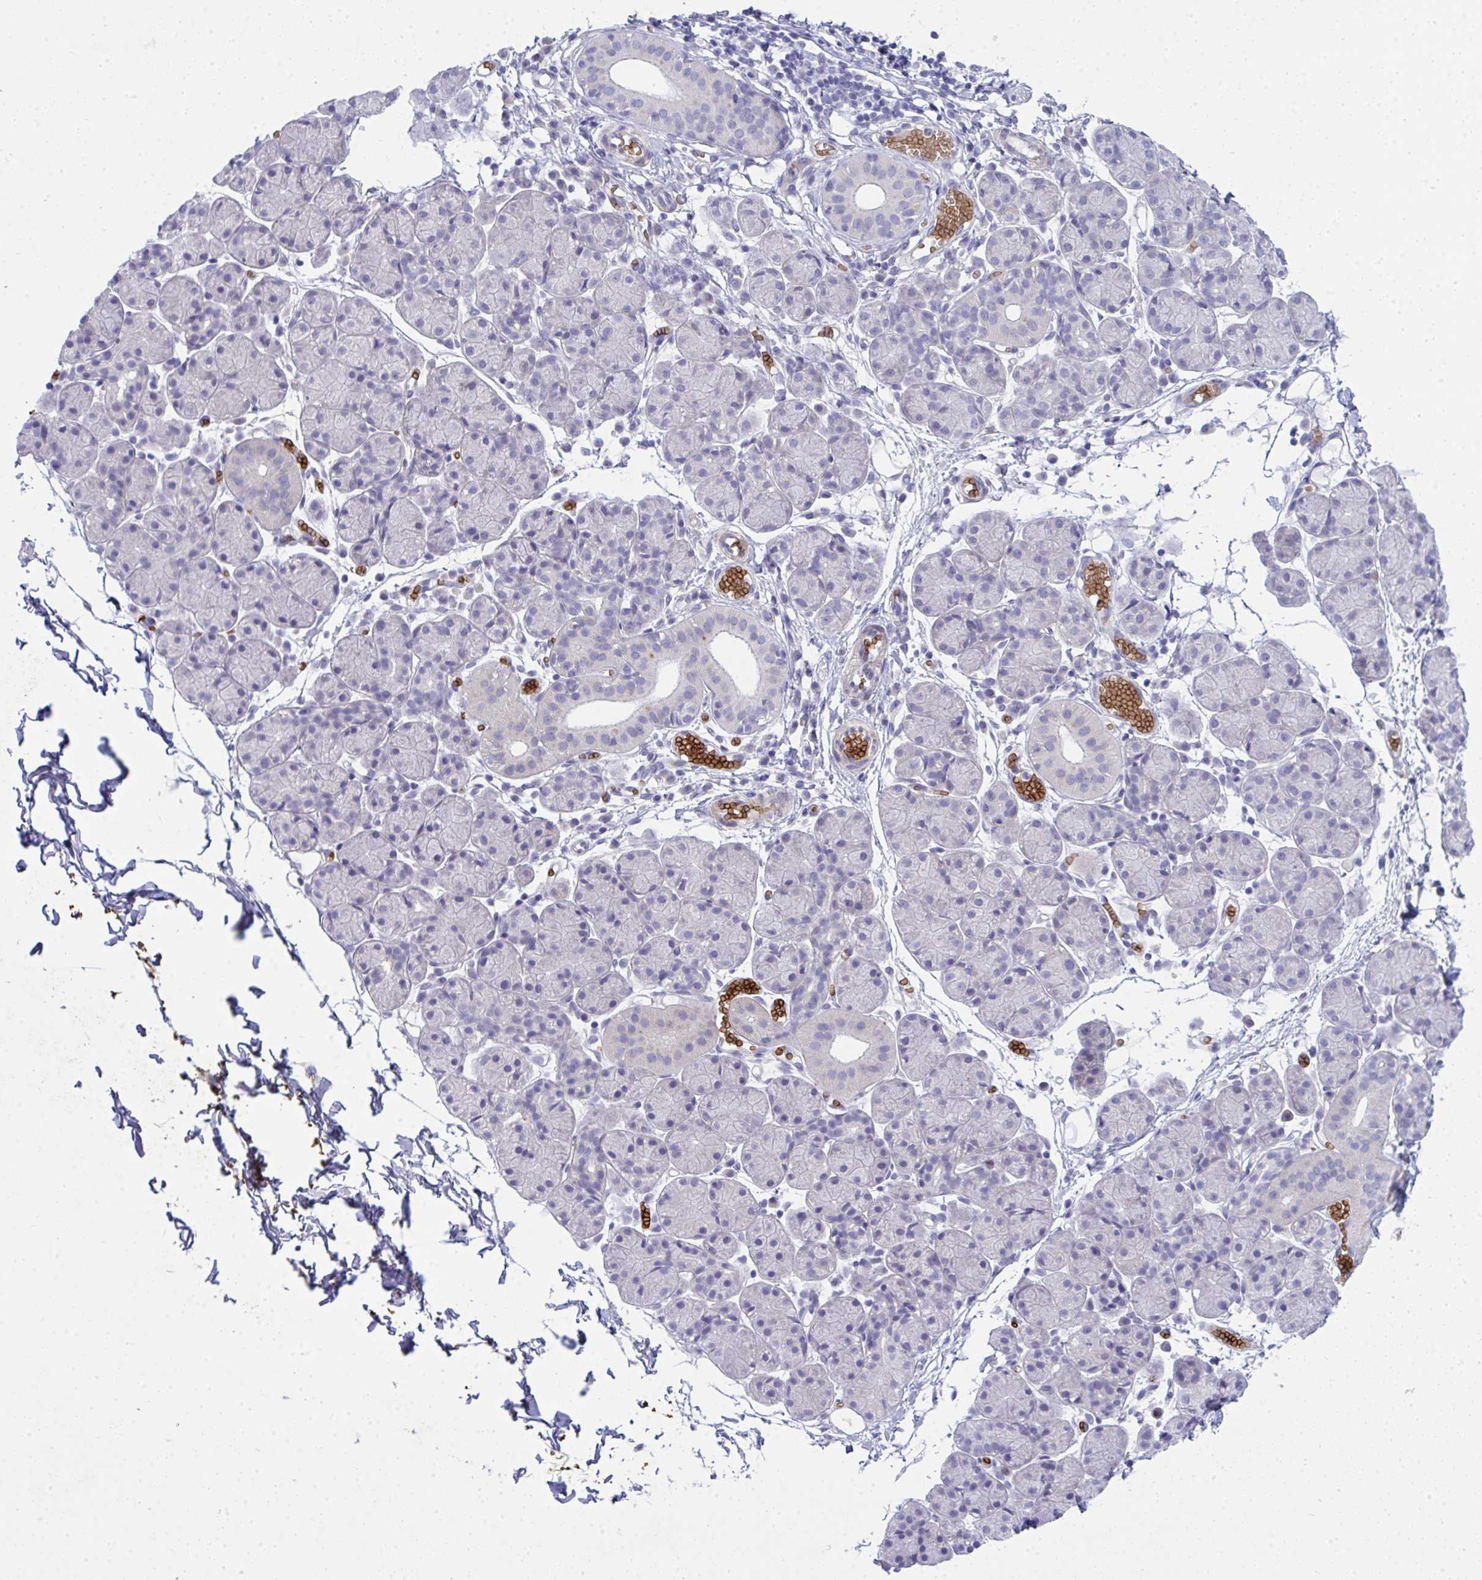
{"staining": {"intensity": "negative", "quantity": "none", "location": "none"}, "tissue": "salivary gland", "cell_type": "Glandular cells", "image_type": "normal", "snomed": [{"axis": "morphology", "description": "Normal tissue, NOS"}, {"axis": "morphology", "description": "Inflammation, NOS"}, {"axis": "topography", "description": "Lymph node"}, {"axis": "topography", "description": "Salivary gland"}], "caption": "There is no significant positivity in glandular cells of salivary gland. Brightfield microscopy of immunohistochemistry (IHC) stained with DAB (brown) and hematoxylin (blue), captured at high magnification.", "gene": "SPTB", "patient": {"sex": "male", "age": 3}}